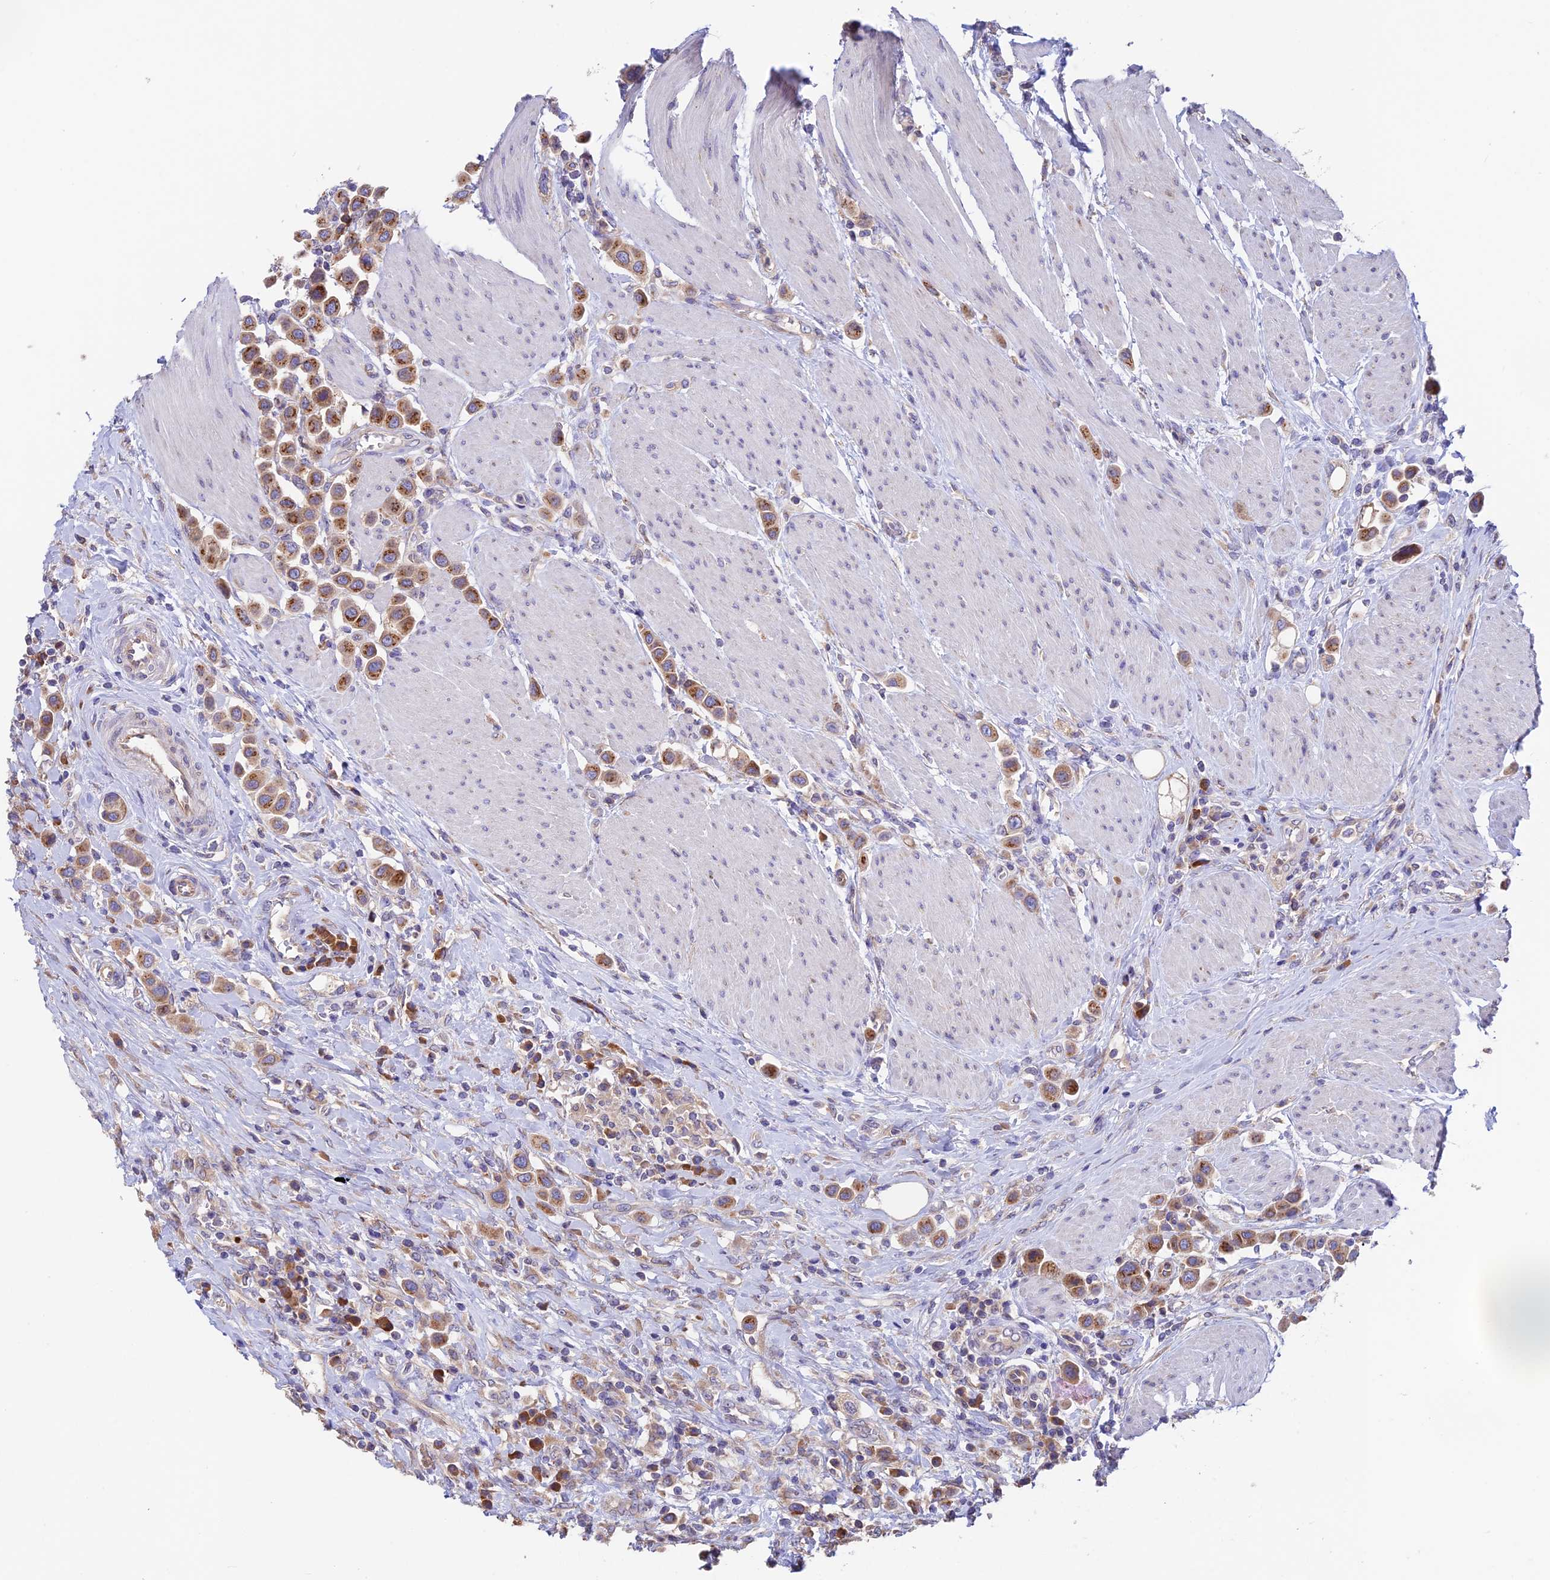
{"staining": {"intensity": "moderate", "quantity": ">75%", "location": "cytoplasmic/membranous"}, "tissue": "urothelial cancer", "cell_type": "Tumor cells", "image_type": "cancer", "snomed": [{"axis": "morphology", "description": "Urothelial carcinoma, High grade"}, {"axis": "topography", "description": "Urinary bladder"}], "caption": "Moderate cytoplasmic/membranous positivity is present in about >75% of tumor cells in urothelial cancer.", "gene": "EMC3", "patient": {"sex": "male", "age": 50}}